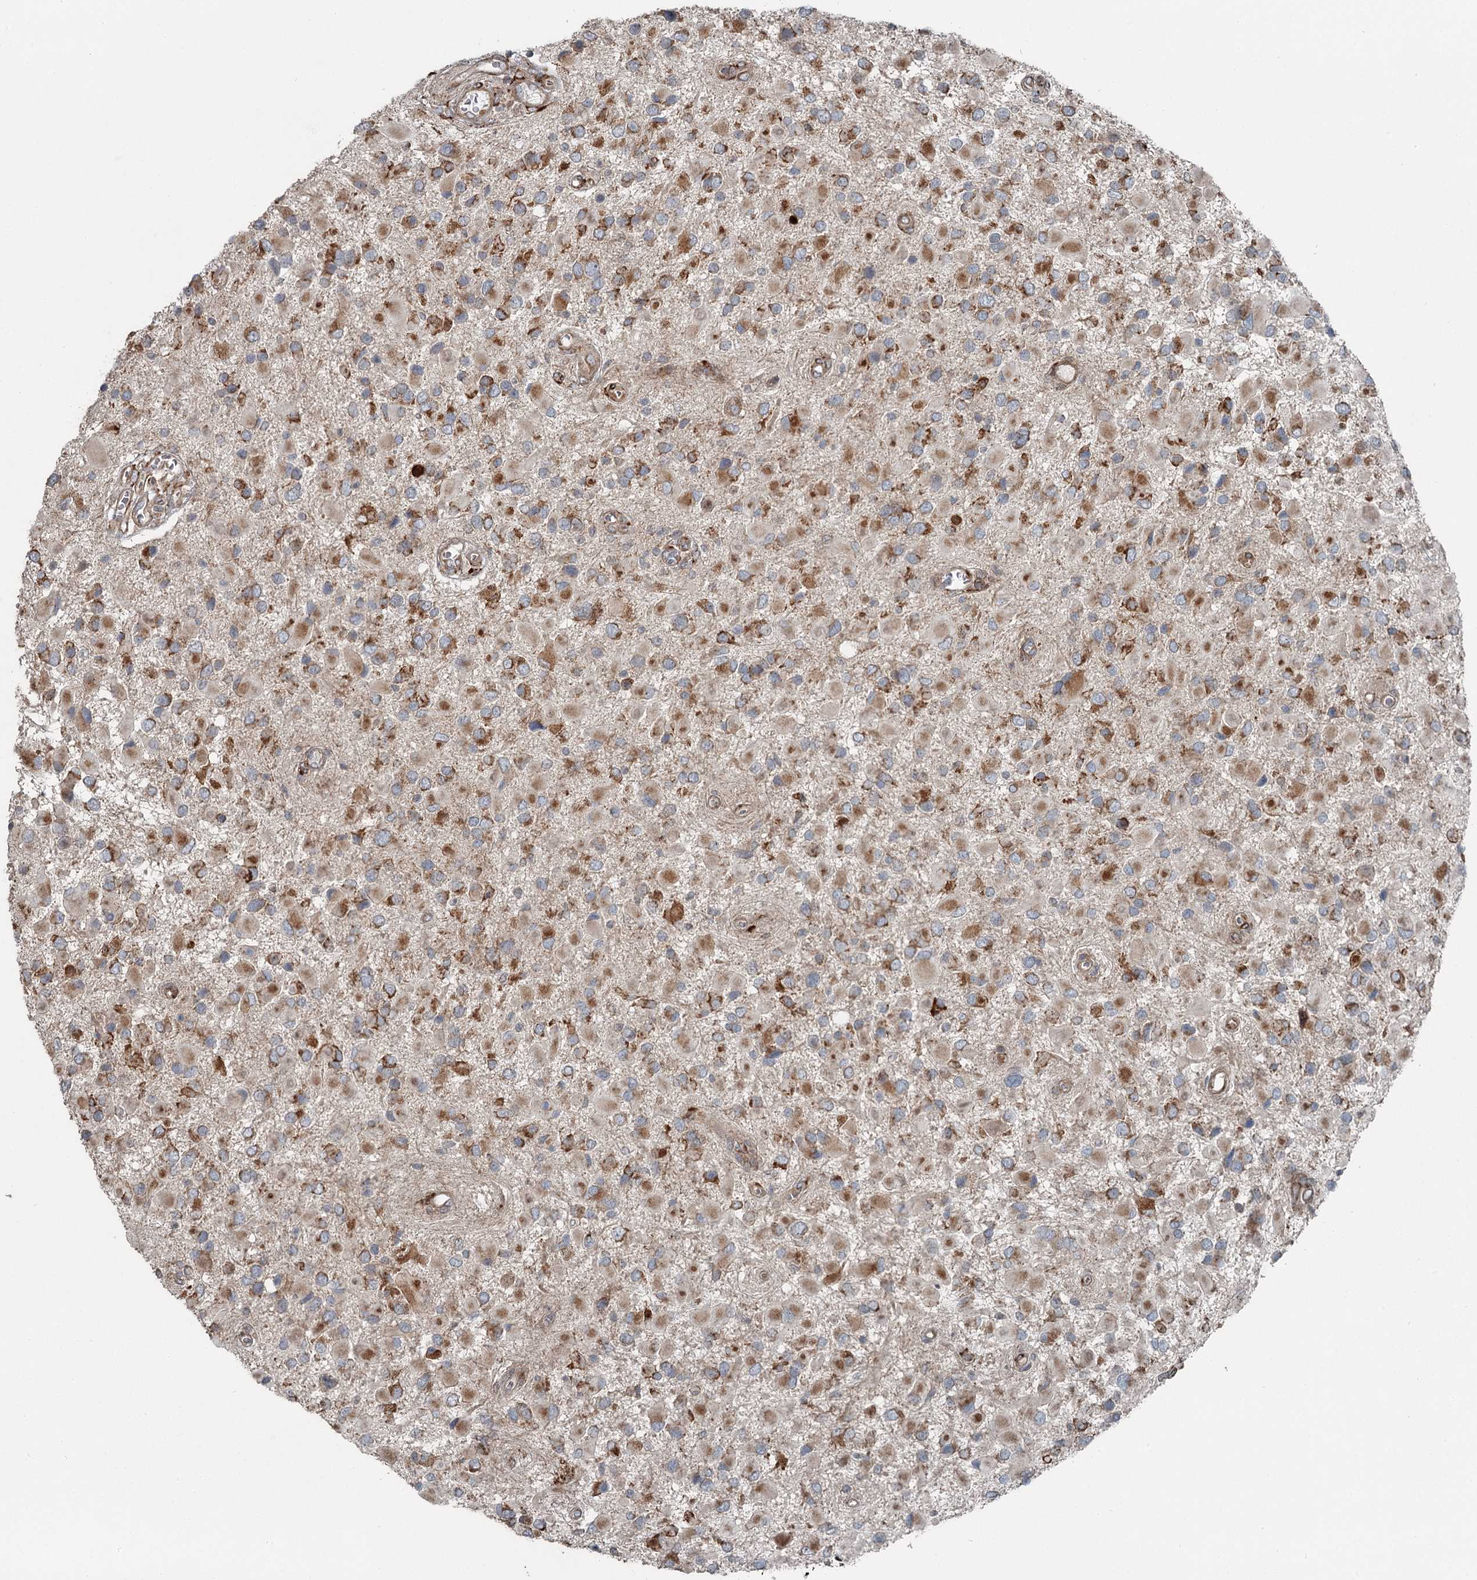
{"staining": {"intensity": "moderate", "quantity": ">75%", "location": "cytoplasmic/membranous"}, "tissue": "glioma", "cell_type": "Tumor cells", "image_type": "cancer", "snomed": [{"axis": "morphology", "description": "Glioma, malignant, High grade"}, {"axis": "topography", "description": "Brain"}], "caption": "IHC histopathology image of malignant glioma (high-grade) stained for a protein (brown), which exhibits medium levels of moderate cytoplasmic/membranous positivity in approximately >75% of tumor cells.", "gene": "RASSF8", "patient": {"sex": "male", "age": 53}}